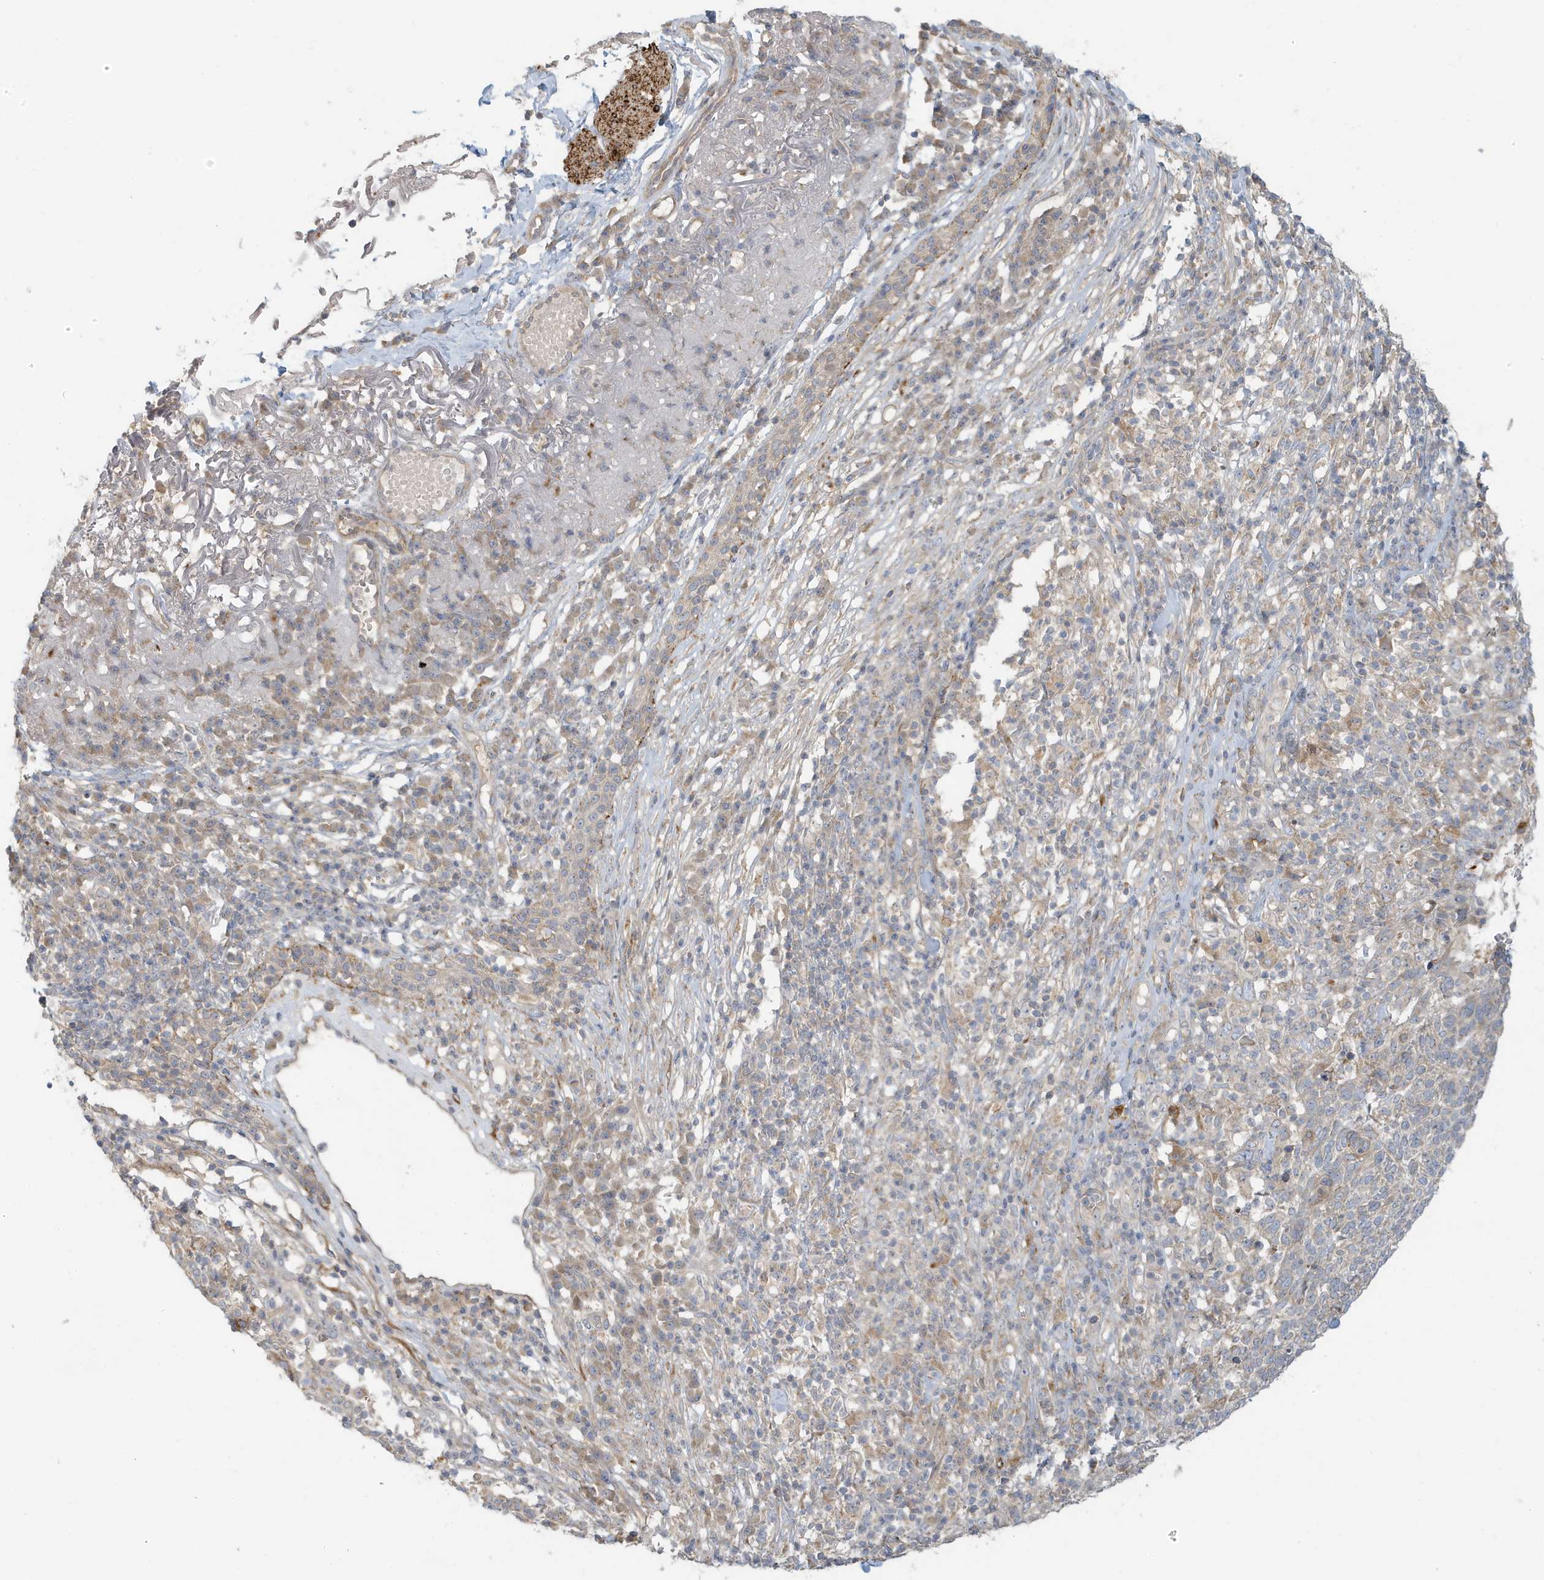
{"staining": {"intensity": "weak", "quantity": "<25%", "location": "cytoplasmic/membranous"}, "tissue": "skin cancer", "cell_type": "Tumor cells", "image_type": "cancer", "snomed": [{"axis": "morphology", "description": "Squamous cell carcinoma, NOS"}, {"axis": "topography", "description": "Skin"}], "caption": "High magnification brightfield microscopy of skin cancer (squamous cell carcinoma) stained with DAB (3,3'-diaminobenzidine) (brown) and counterstained with hematoxylin (blue): tumor cells show no significant staining.", "gene": "MCOLN1", "patient": {"sex": "female", "age": 90}}